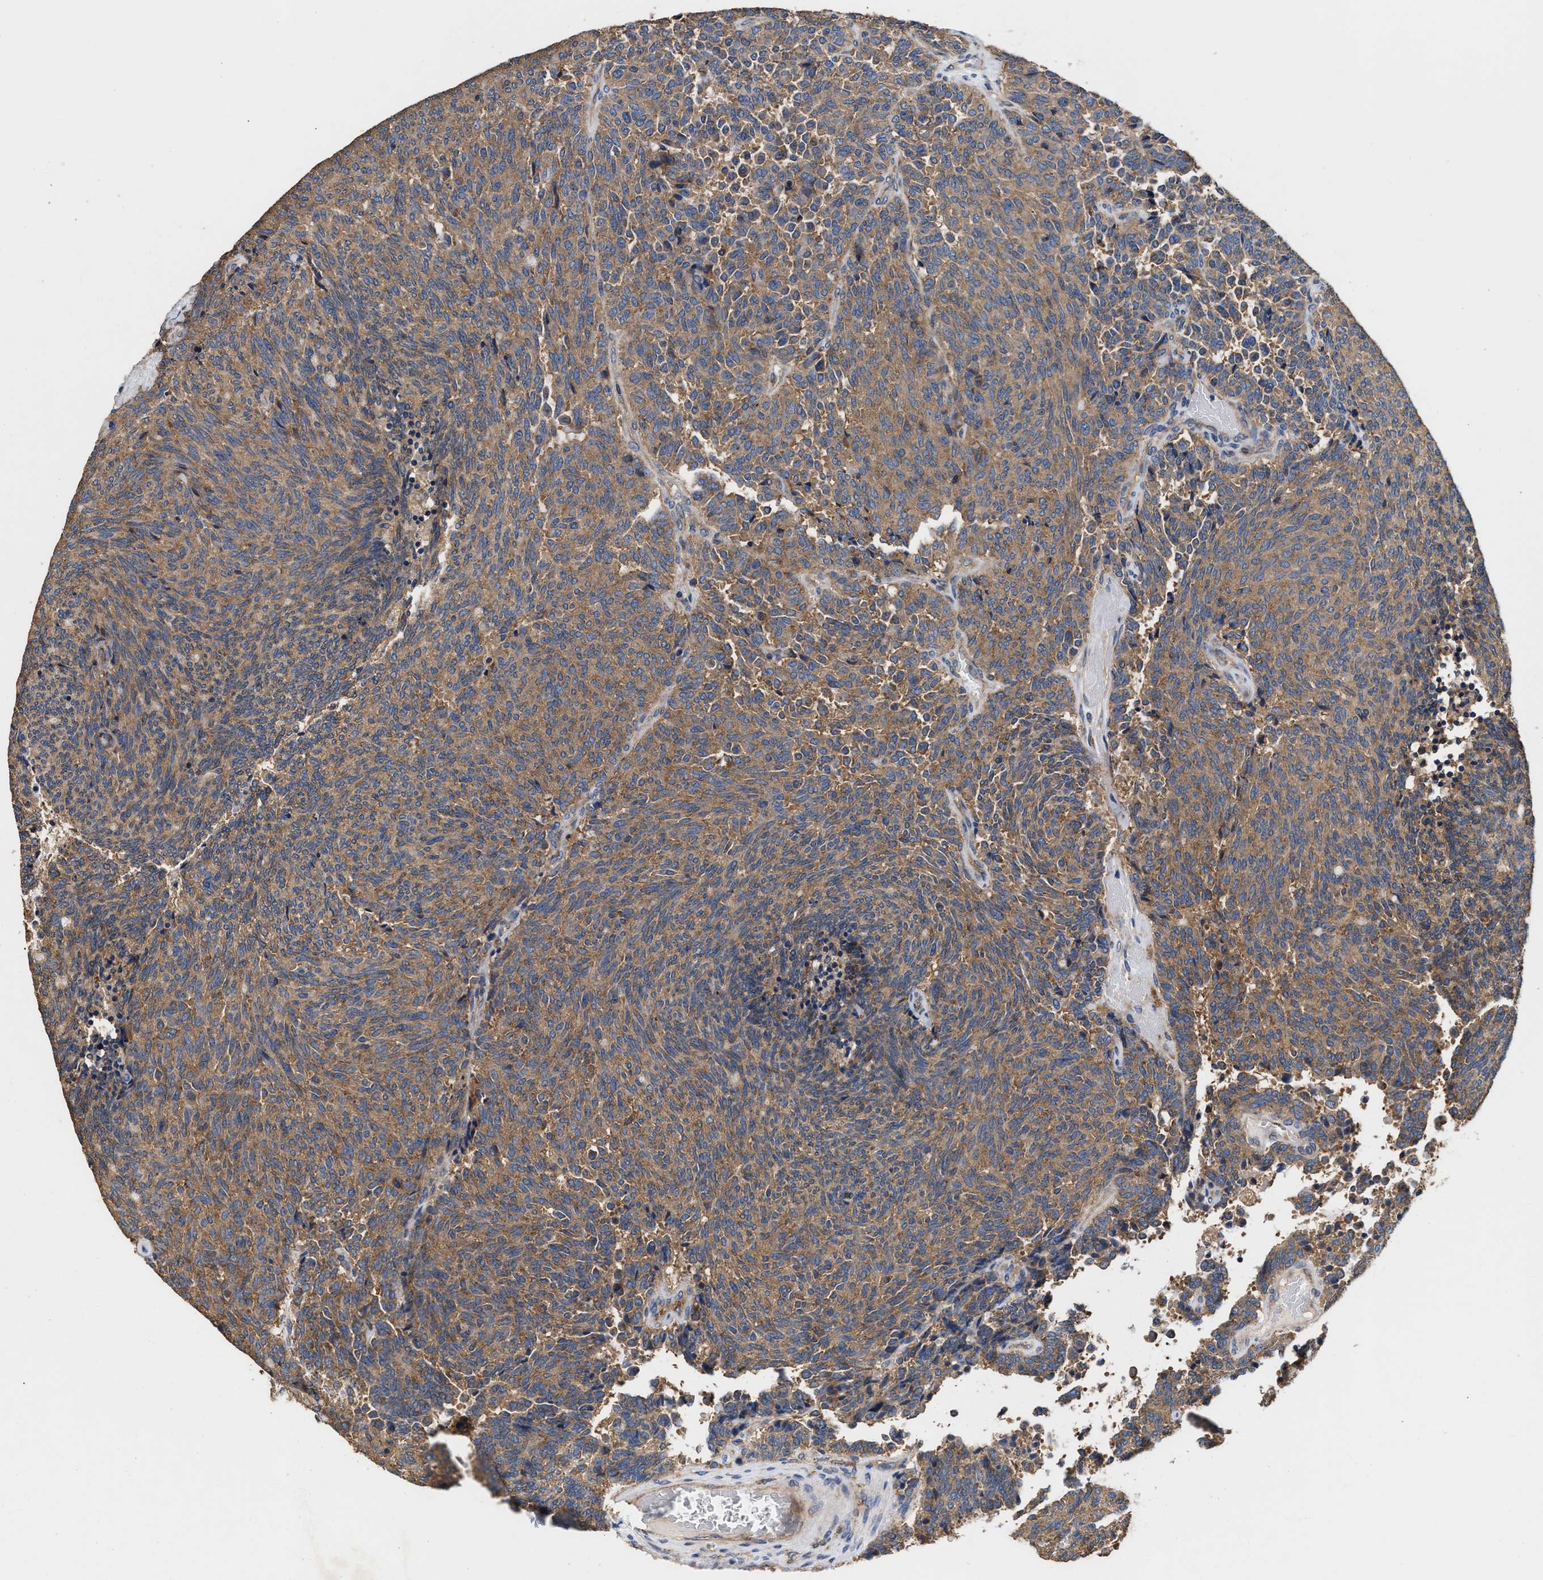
{"staining": {"intensity": "moderate", "quantity": ">75%", "location": "cytoplasmic/membranous"}, "tissue": "carcinoid", "cell_type": "Tumor cells", "image_type": "cancer", "snomed": [{"axis": "morphology", "description": "Carcinoid, malignant, NOS"}, {"axis": "topography", "description": "Pancreas"}], "caption": "There is medium levels of moderate cytoplasmic/membranous staining in tumor cells of carcinoid, as demonstrated by immunohistochemical staining (brown color).", "gene": "KLB", "patient": {"sex": "female", "age": 54}}